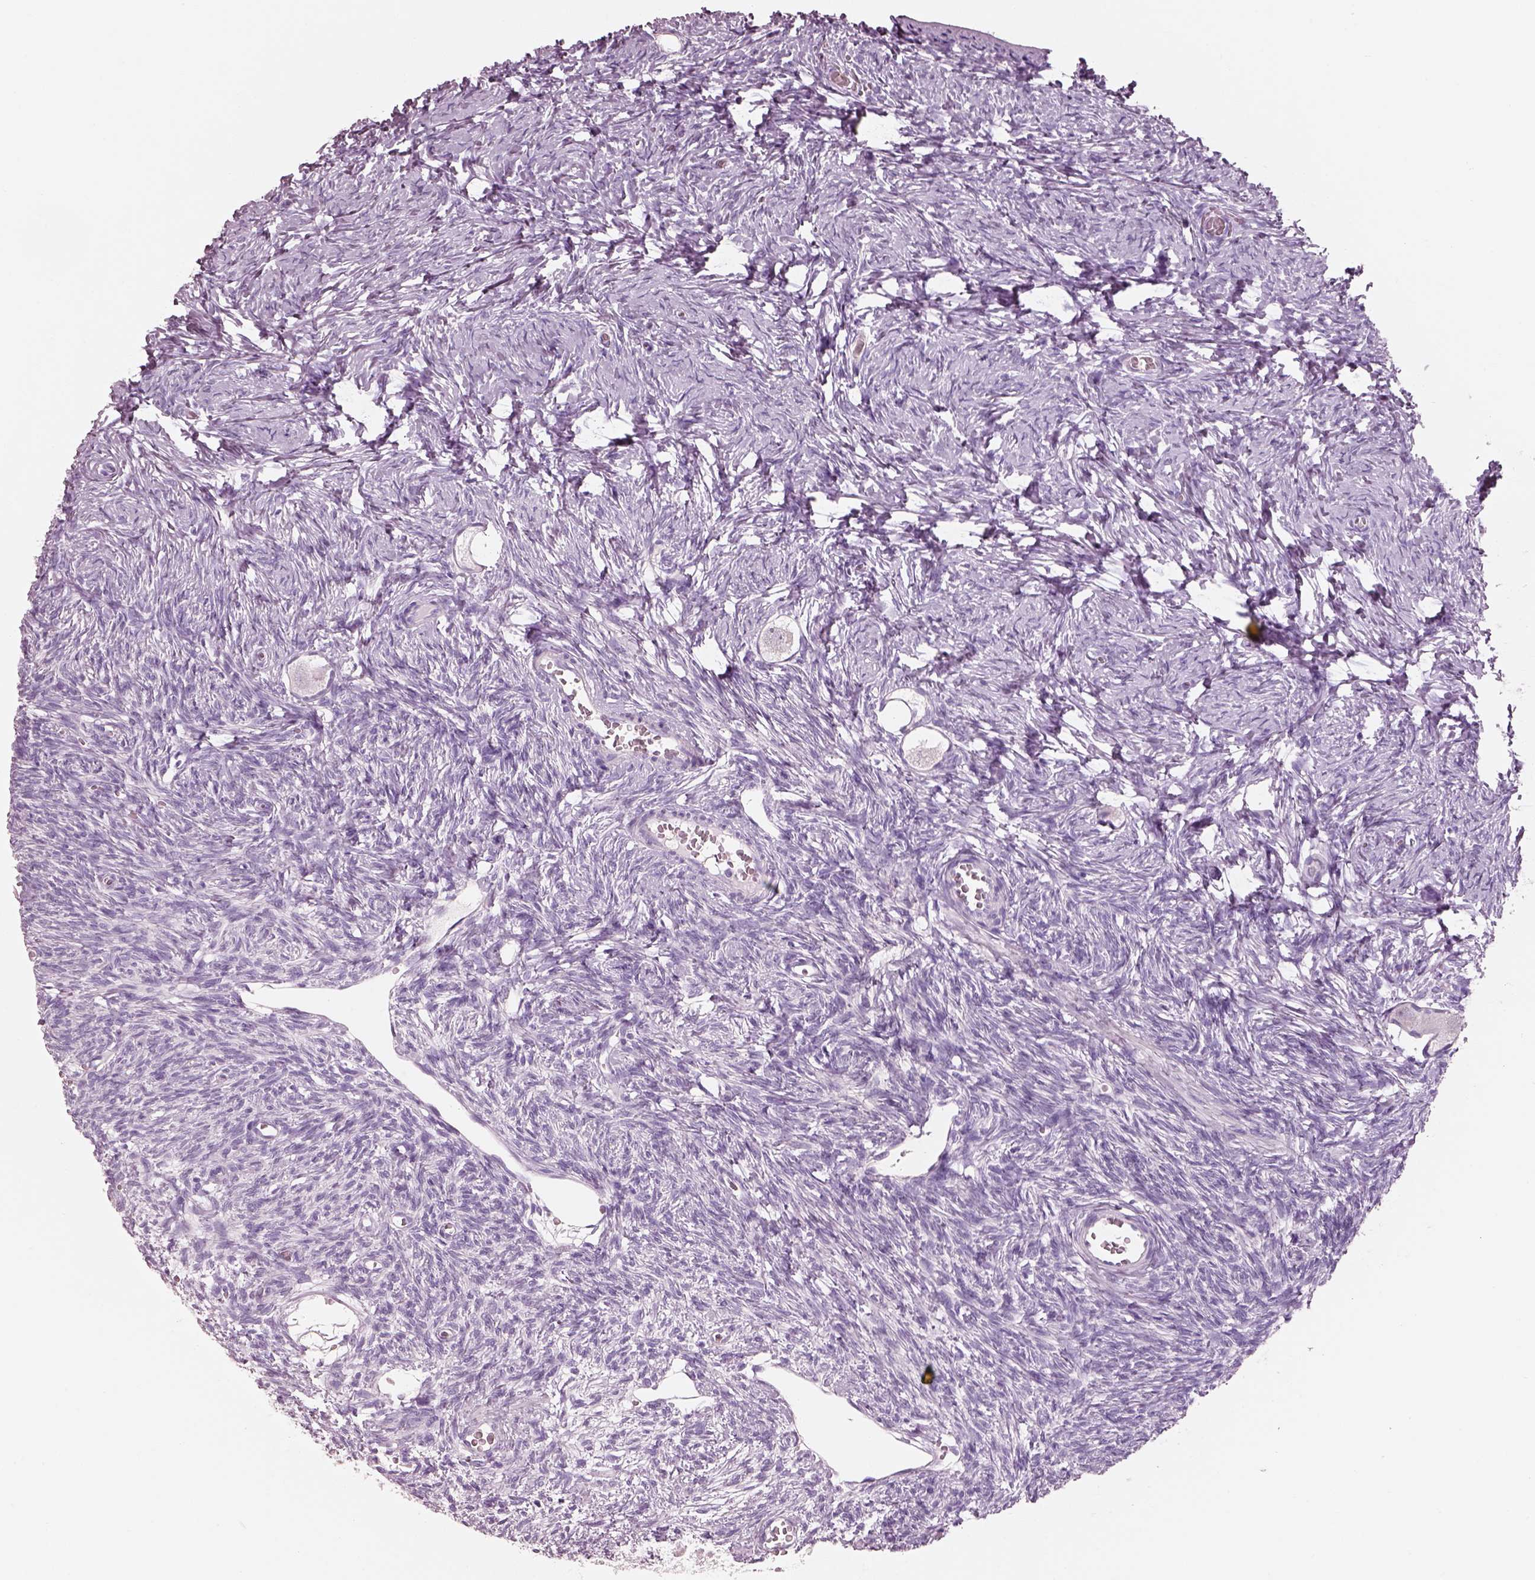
{"staining": {"intensity": "negative", "quantity": "none", "location": "none"}, "tissue": "ovary", "cell_type": "Follicle cells", "image_type": "normal", "snomed": [{"axis": "morphology", "description": "Normal tissue, NOS"}, {"axis": "topography", "description": "Ovary"}], "caption": "This is an immunohistochemistry (IHC) image of benign ovary. There is no staining in follicle cells.", "gene": "PNOC", "patient": {"sex": "female", "age": 27}}